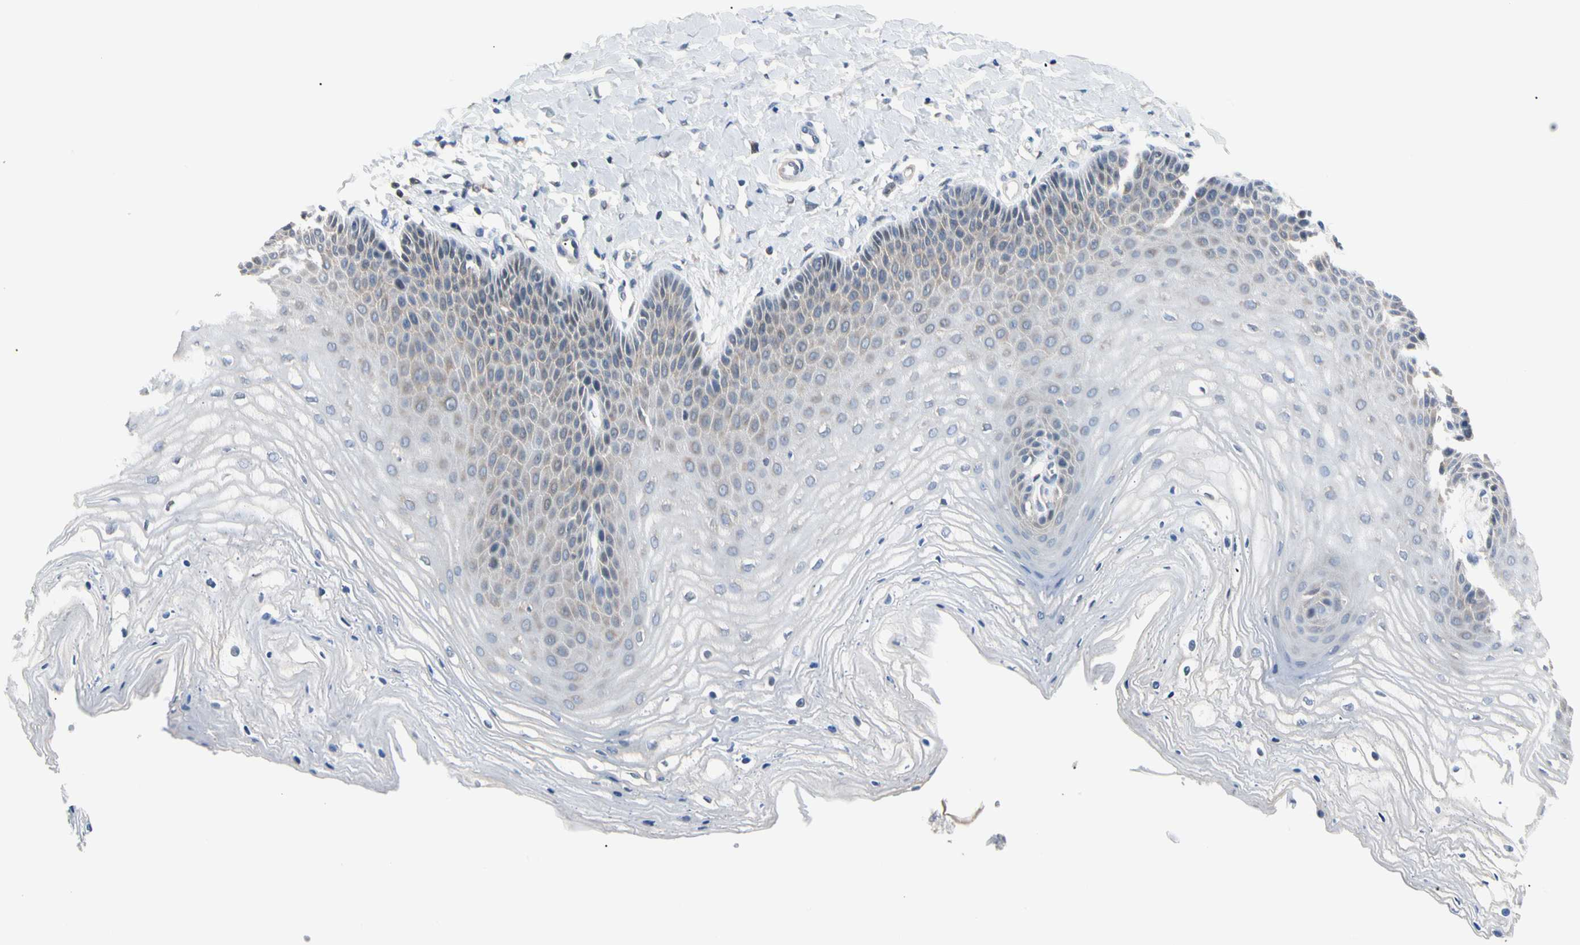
{"staining": {"intensity": "negative", "quantity": "none", "location": "none"}, "tissue": "vagina", "cell_type": "Squamous epithelial cells", "image_type": "normal", "snomed": [{"axis": "morphology", "description": "Normal tissue, NOS"}, {"axis": "topography", "description": "Vagina"}], "caption": "This micrograph is of benign vagina stained with immunohistochemistry to label a protein in brown with the nuclei are counter-stained blue. There is no positivity in squamous epithelial cells.", "gene": "SEC23B", "patient": {"sex": "female", "age": 68}}